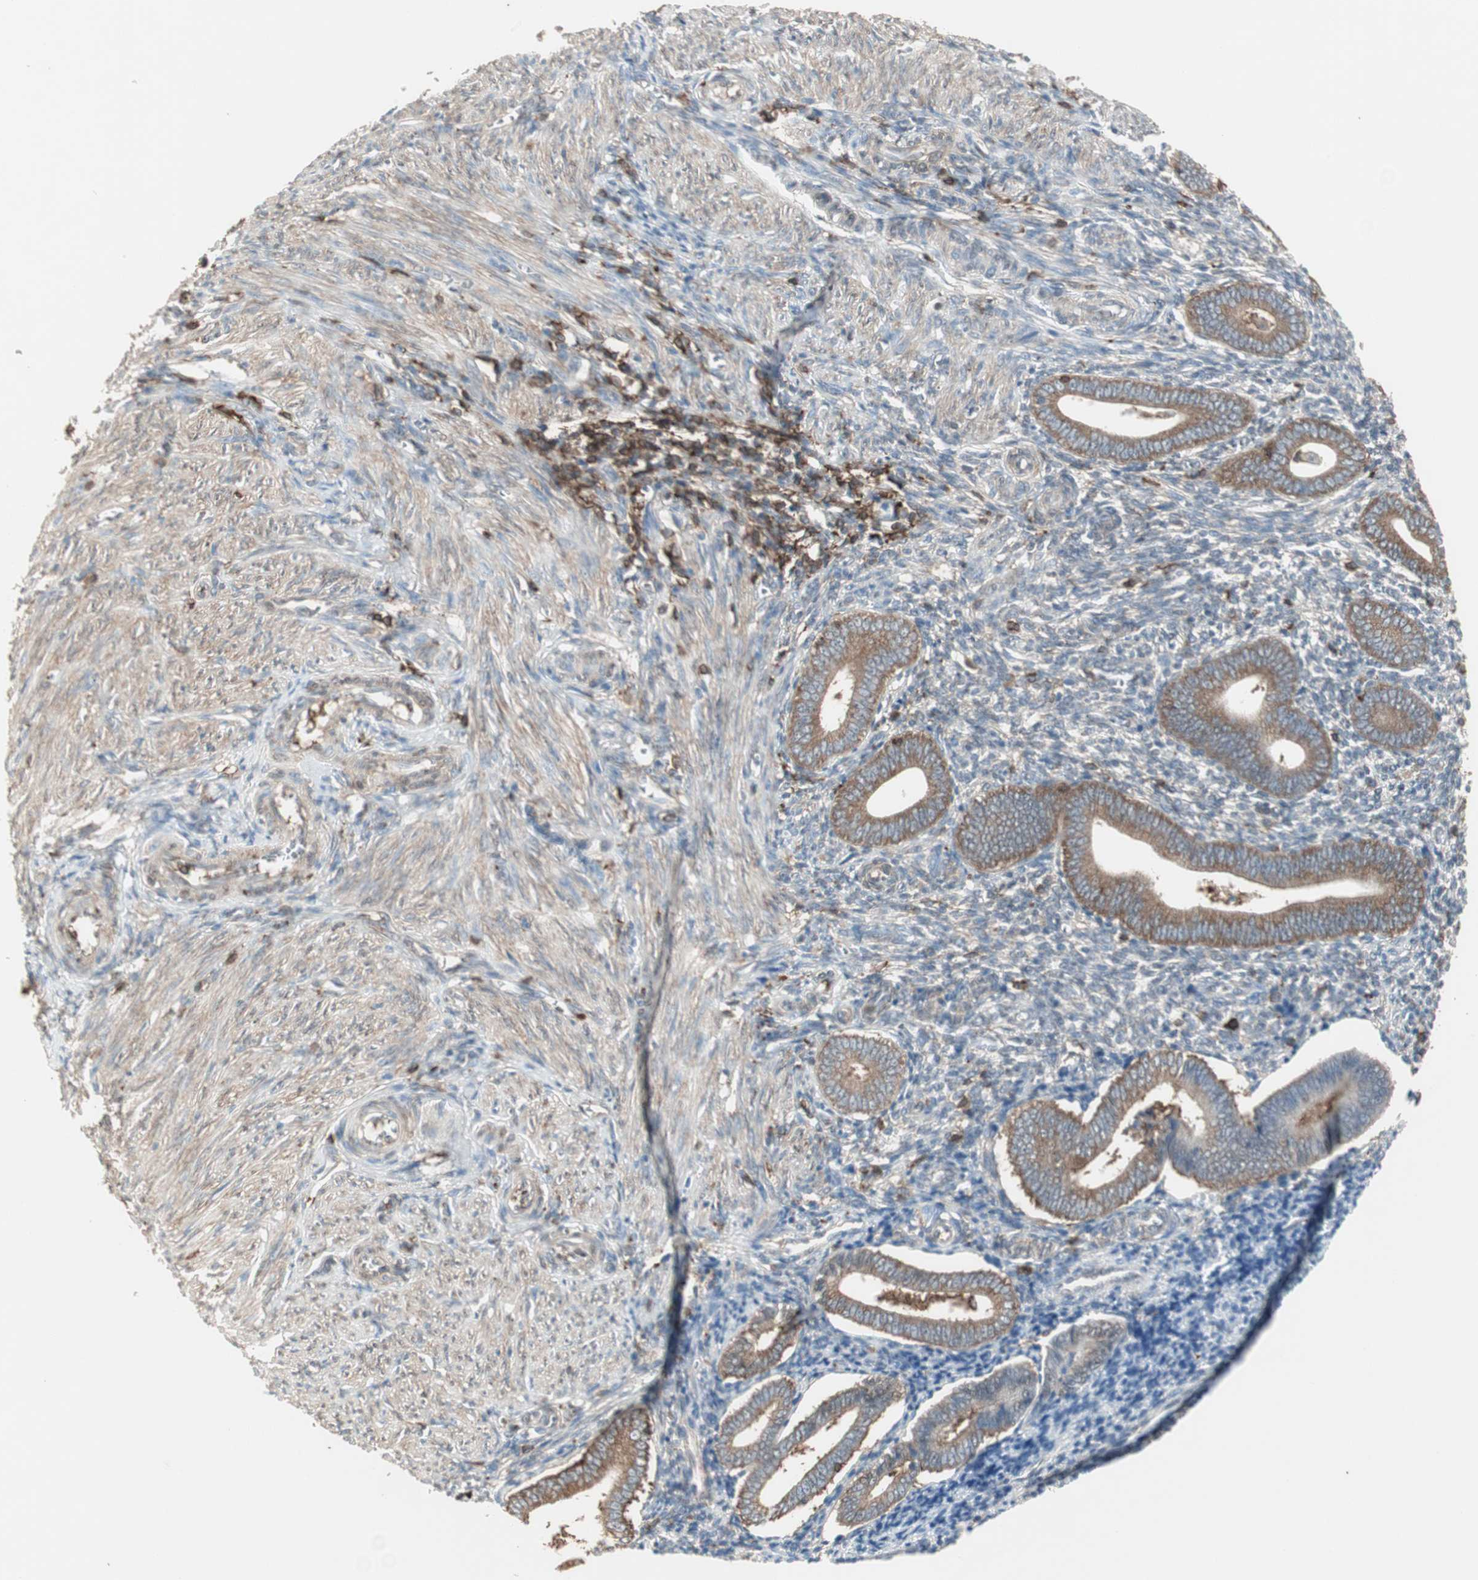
{"staining": {"intensity": "moderate", "quantity": "<25%", "location": "cytoplasmic/membranous"}, "tissue": "endometrium", "cell_type": "Cells in endometrial stroma", "image_type": "normal", "snomed": [{"axis": "morphology", "description": "Normal tissue, NOS"}, {"axis": "topography", "description": "Uterus"}, {"axis": "topography", "description": "Endometrium"}], "caption": "This is a histology image of IHC staining of benign endometrium, which shows moderate staining in the cytoplasmic/membranous of cells in endometrial stroma.", "gene": "MMP3", "patient": {"sex": "female", "age": 33}}